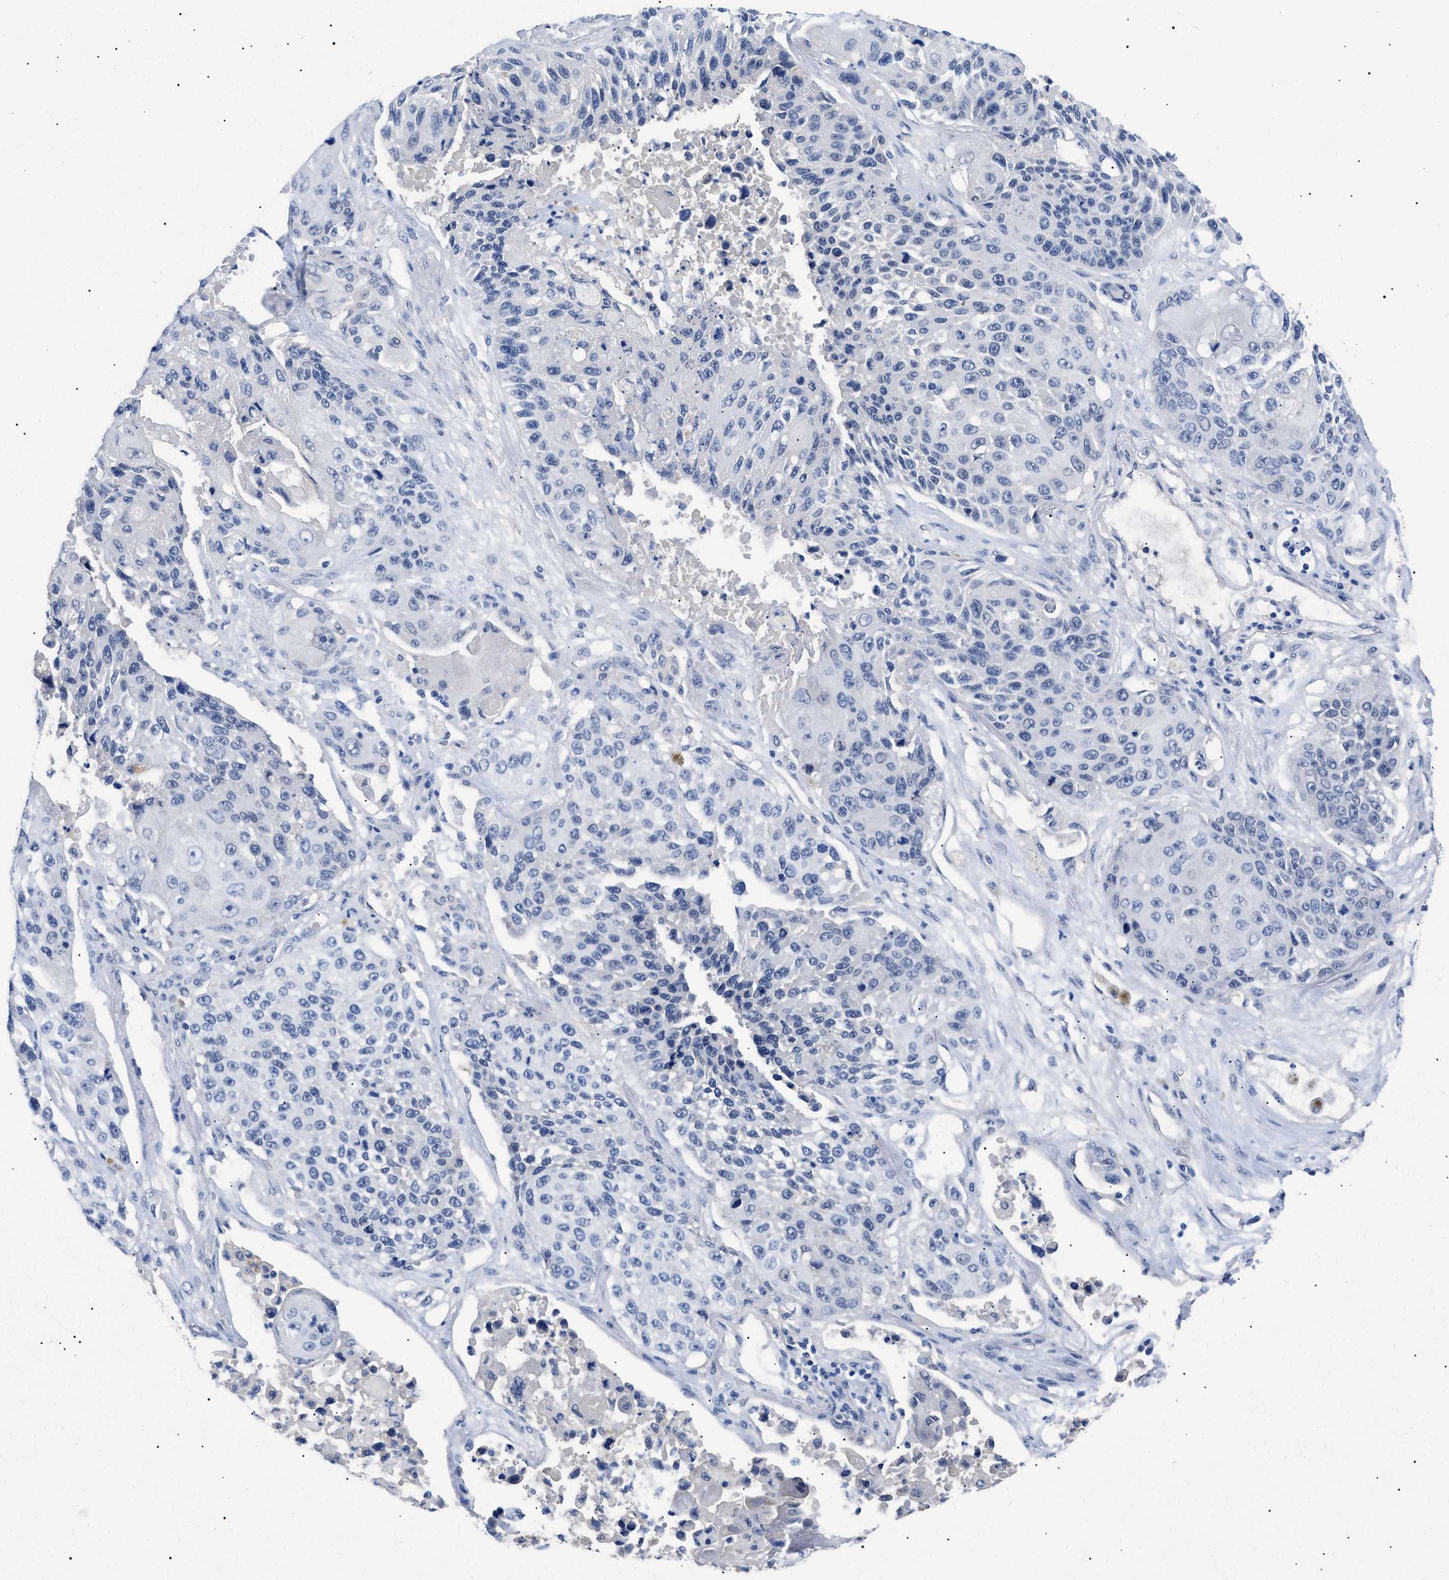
{"staining": {"intensity": "negative", "quantity": "none", "location": "none"}, "tissue": "lung cancer", "cell_type": "Tumor cells", "image_type": "cancer", "snomed": [{"axis": "morphology", "description": "Squamous cell carcinoma, NOS"}, {"axis": "topography", "description": "Lung"}], "caption": "A high-resolution histopathology image shows IHC staining of squamous cell carcinoma (lung), which exhibits no significant staining in tumor cells. (DAB (3,3'-diaminobenzidine) immunohistochemistry, high magnification).", "gene": "PRRT2", "patient": {"sex": "male", "age": 61}}